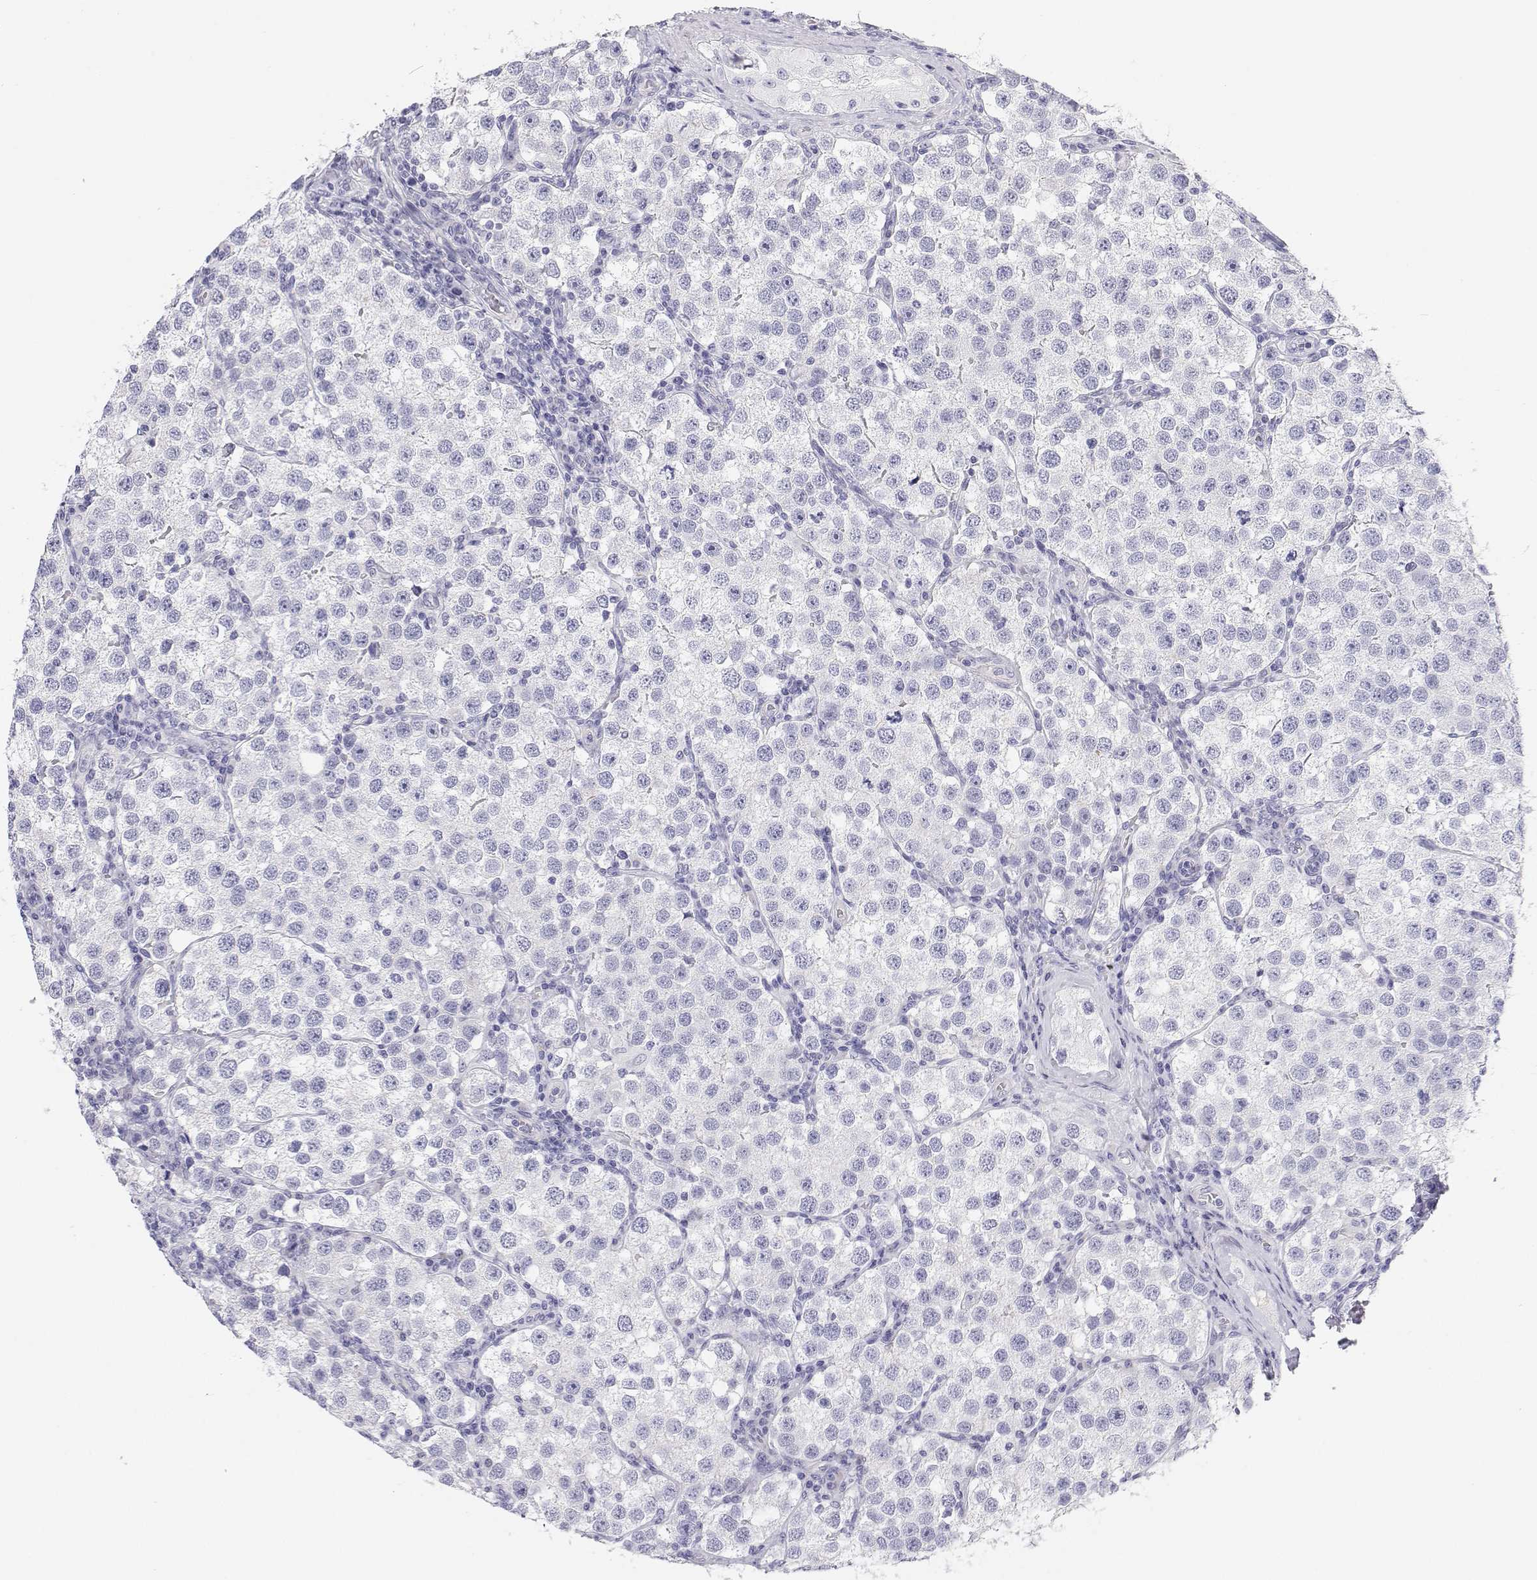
{"staining": {"intensity": "negative", "quantity": "none", "location": "none"}, "tissue": "testis cancer", "cell_type": "Tumor cells", "image_type": "cancer", "snomed": [{"axis": "morphology", "description": "Seminoma, NOS"}, {"axis": "topography", "description": "Testis"}], "caption": "This image is of testis cancer (seminoma) stained with IHC to label a protein in brown with the nuclei are counter-stained blue. There is no positivity in tumor cells.", "gene": "BHMT", "patient": {"sex": "male", "age": 37}}